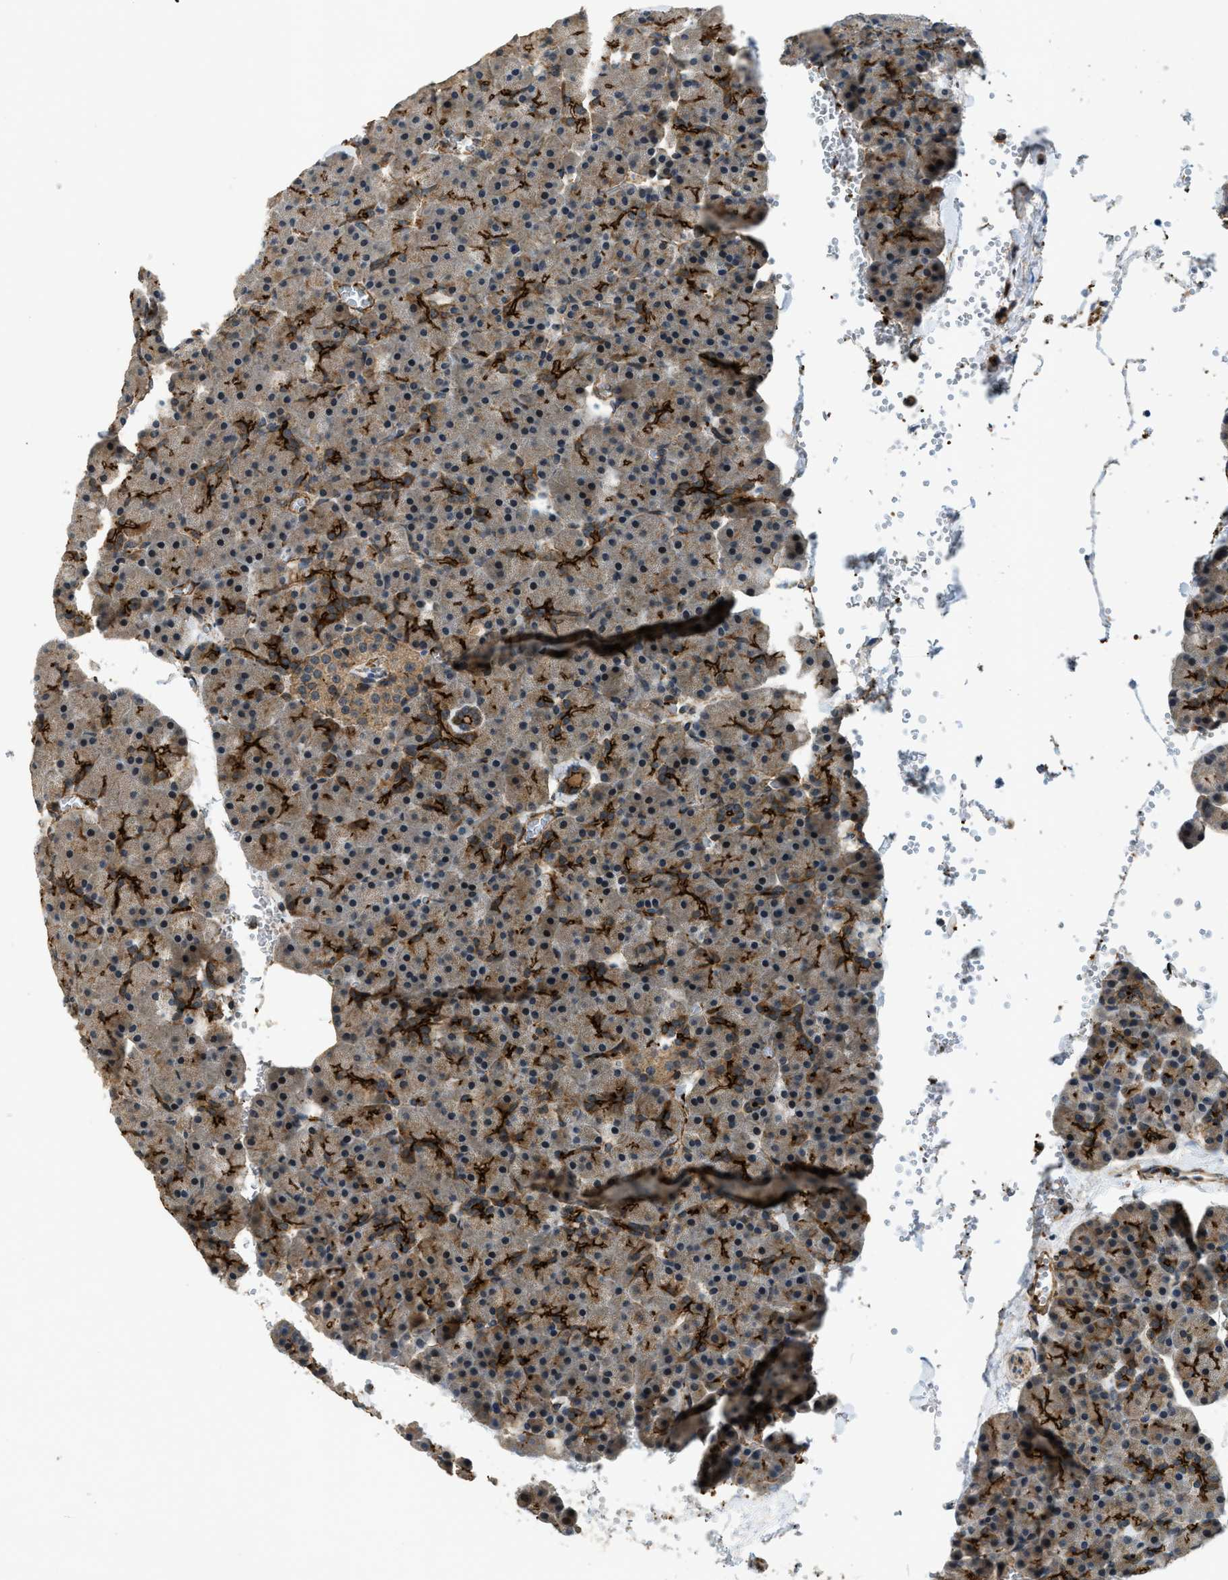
{"staining": {"intensity": "strong", "quantity": "25%-75%", "location": "cytoplasmic/membranous"}, "tissue": "pancreas", "cell_type": "Exocrine glandular cells", "image_type": "normal", "snomed": [{"axis": "morphology", "description": "Normal tissue, NOS"}, {"axis": "topography", "description": "Pancreas"}], "caption": "IHC (DAB) staining of unremarkable human pancreas displays strong cytoplasmic/membranous protein positivity in approximately 25%-75% of exocrine glandular cells. (DAB IHC with brightfield microscopy, high magnification).", "gene": "CGN", "patient": {"sex": "female", "age": 35}}